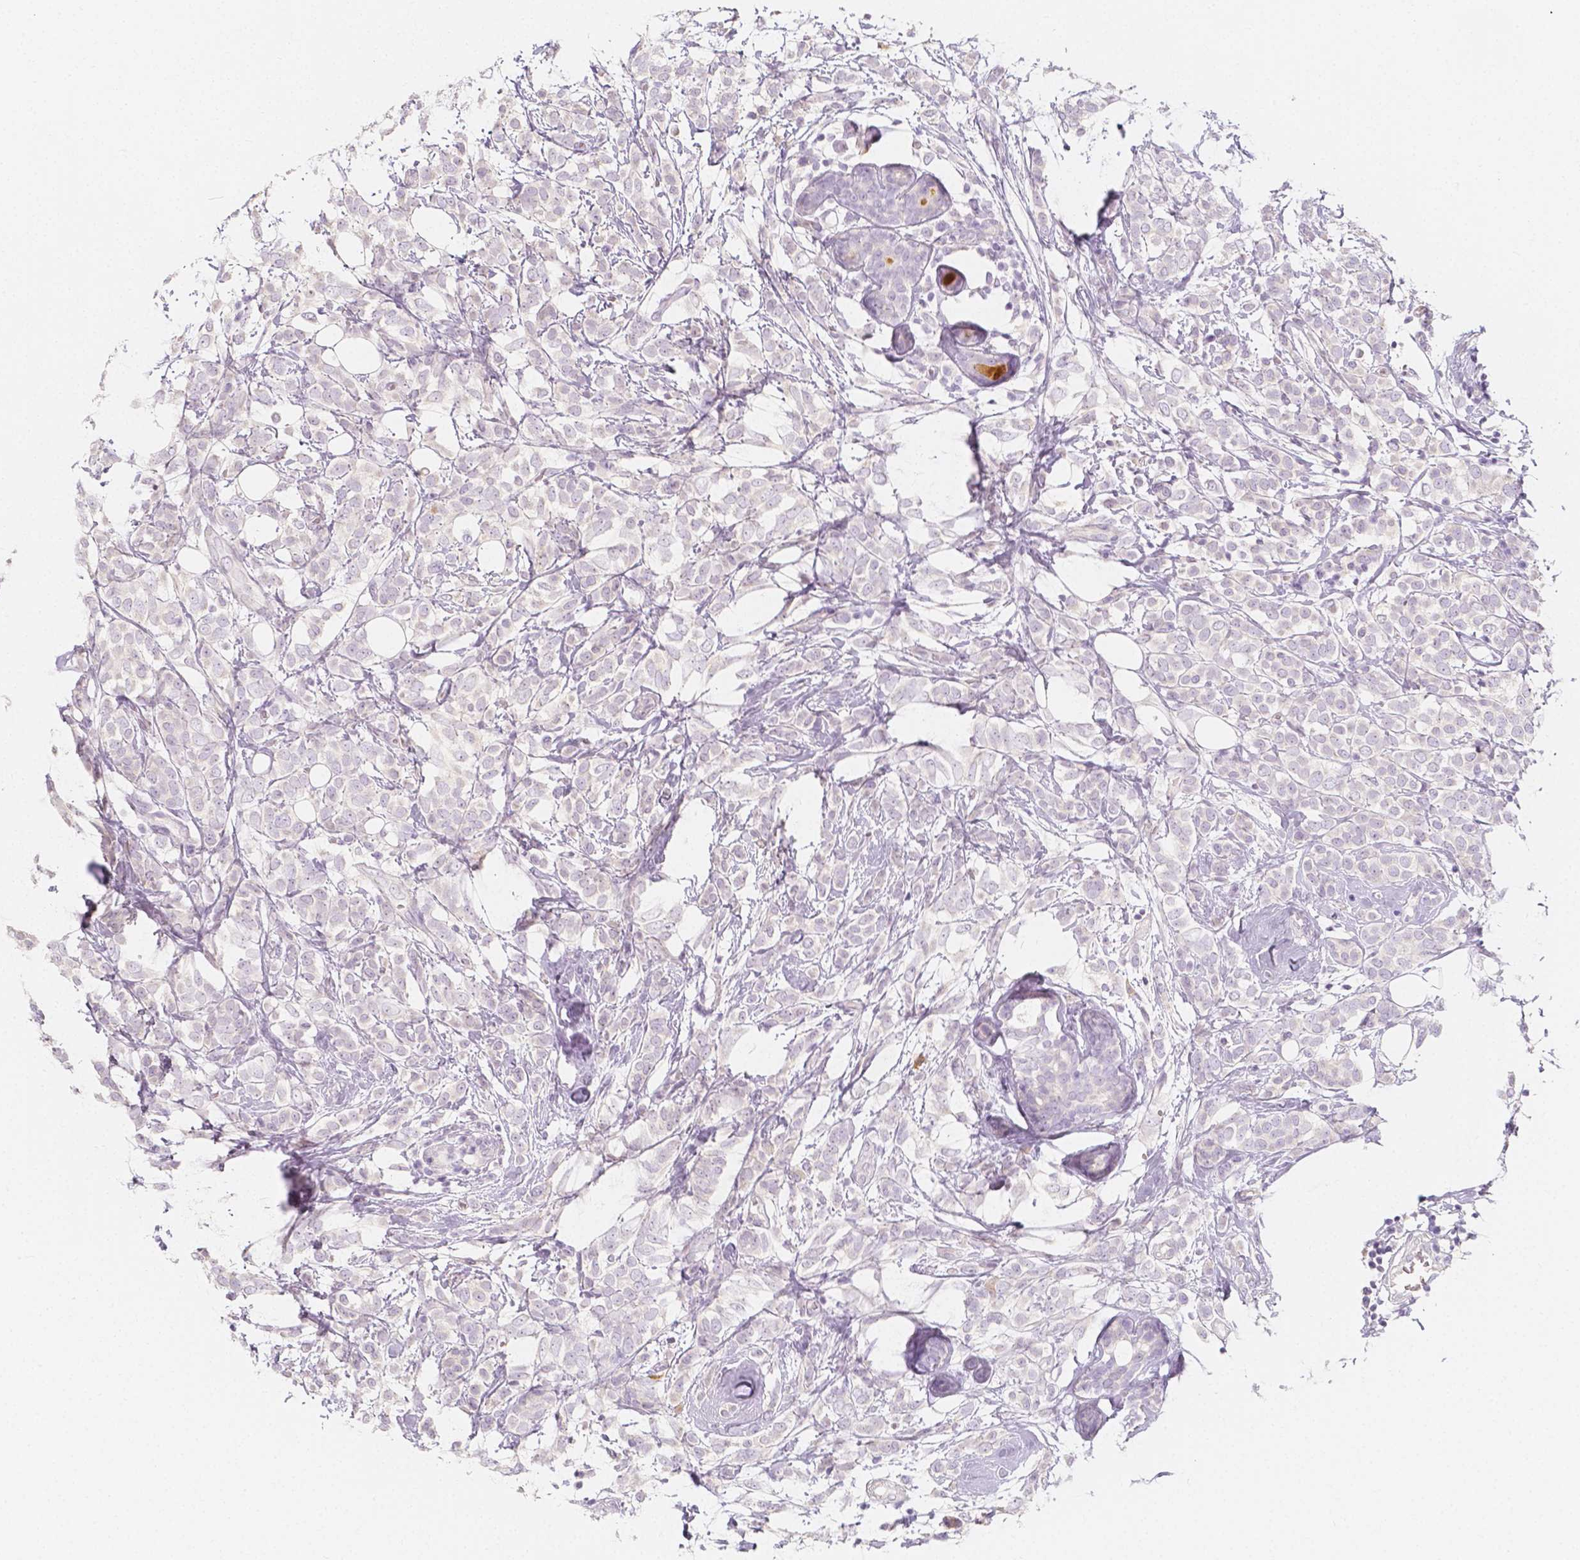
{"staining": {"intensity": "negative", "quantity": "none", "location": "none"}, "tissue": "breast cancer", "cell_type": "Tumor cells", "image_type": "cancer", "snomed": [{"axis": "morphology", "description": "Lobular carcinoma"}, {"axis": "topography", "description": "Breast"}], "caption": "The immunohistochemistry (IHC) histopathology image has no significant positivity in tumor cells of breast cancer tissue.", "gene": "BATF", "patient": {"sex": "female", "age": 49}}